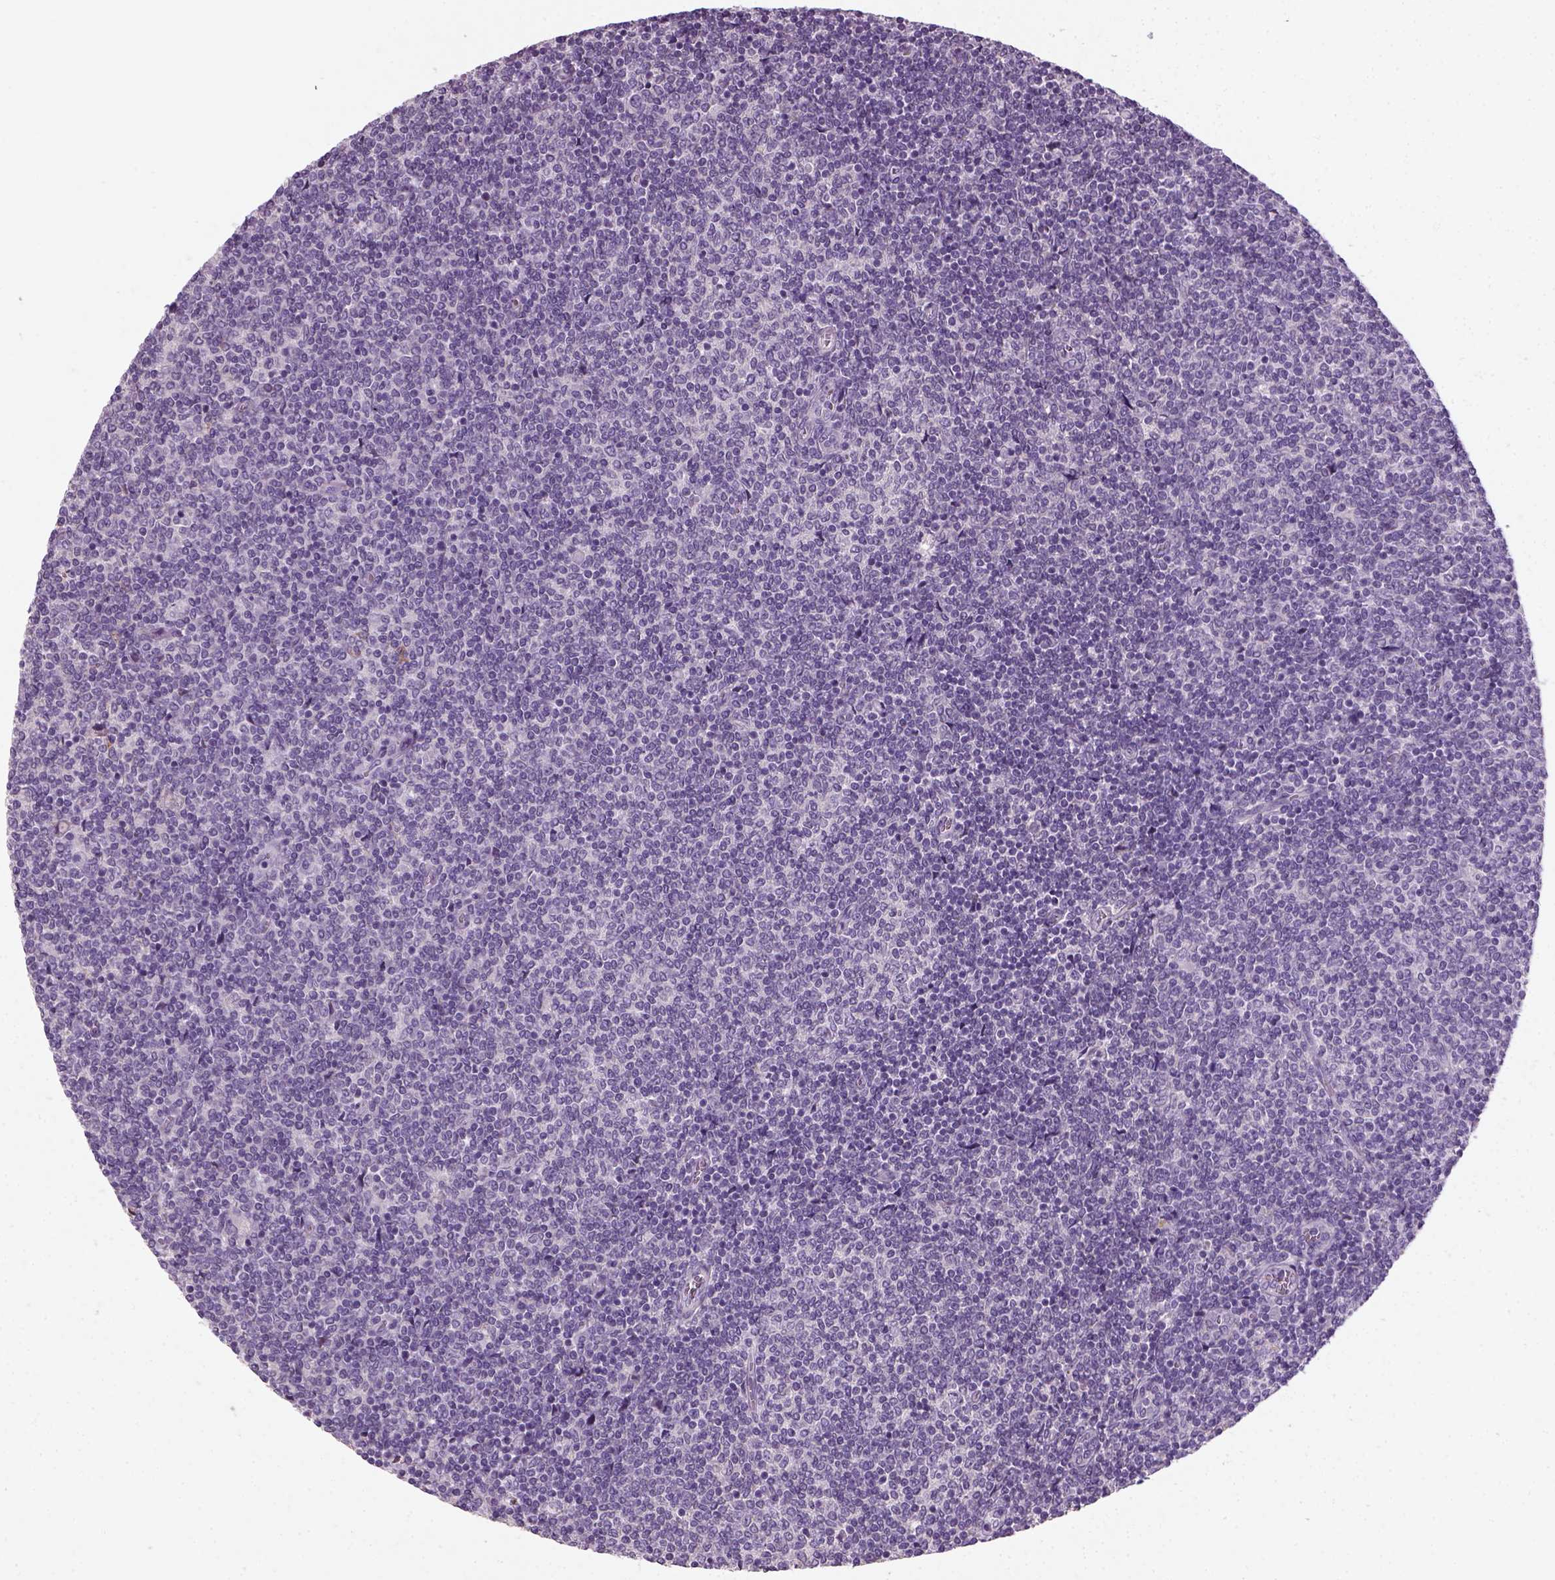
{"staining": {"intensity": "negative", "quantity": "none", "location": "none"}, "tissue": "lymphoma", "cell_type": "Tumor cells", "image_type": "cancer", "snomed": [{"axis": "morphology", "description": "Malignant lymphoma, non-Hodgkin's type, Low grade"}, {"axis": "topography", "description": "Lymph node"}], "caption": "This is an immunohistochemistry (IHC) photomicrograph of lymphoma. There is no staining in tumor cells.", "gene": "ELOVL3", "patient": {"sex": "male", "age": 52}}